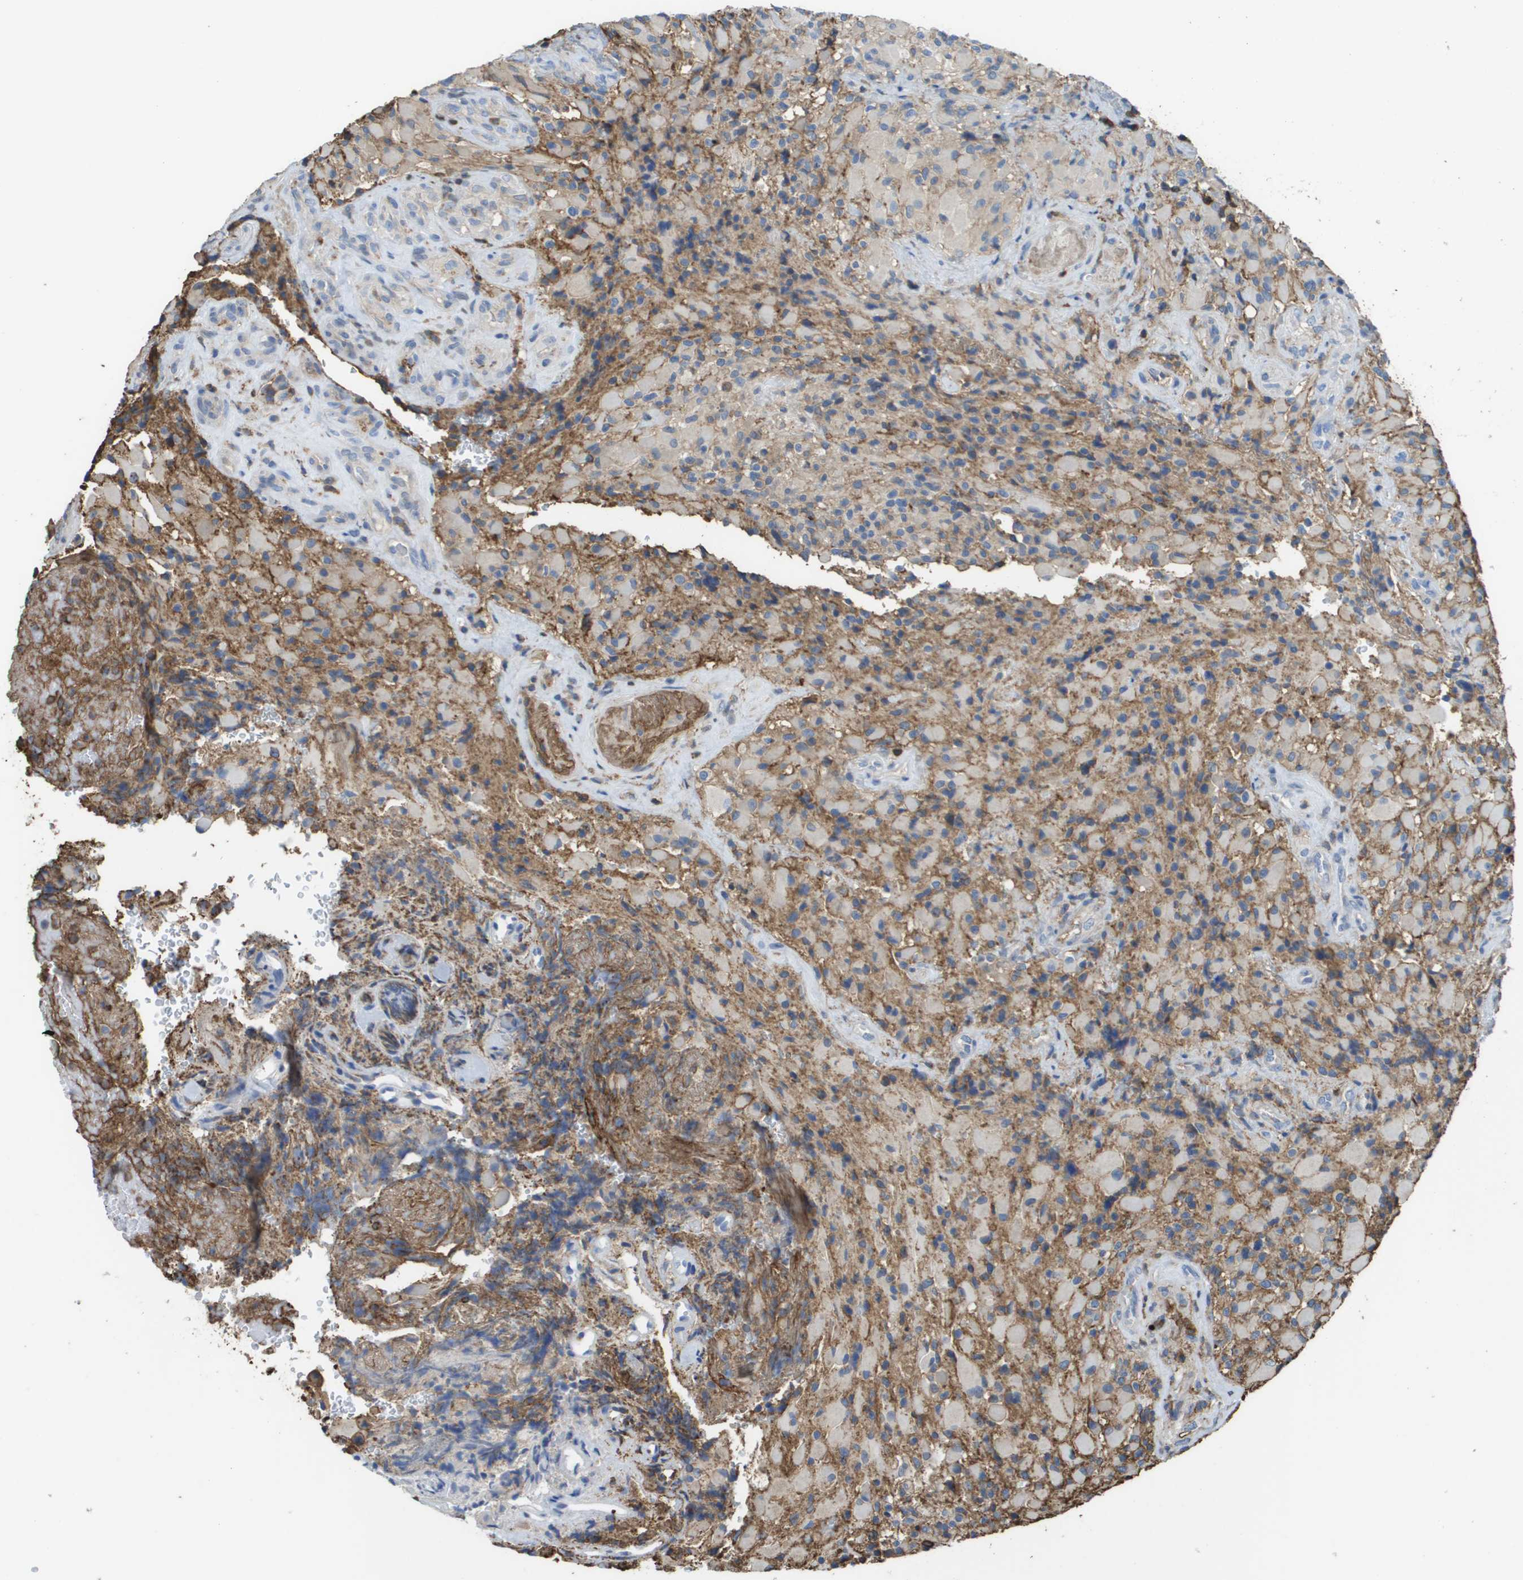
{"staining": {"intensity": "moderate", "quantity": "25%-75%", "location": "cytoplasmic/membranous"}, "tissue": "glioma", "cell_type": "Tumor cells", "image_type": "cancer", "snomed": [{"axis": "morphology", "description": "Glioma, malignant, High grade"}, {"axis": "topography", "description": "Brain"}], "caption": "DAB immunohistochemical staining of glioma demonstrates moderate cytoplasmic/membranous protein positivity in about 25%-75% of tumor cells.", "gene": "PASK", "patient": {"sex": "male", "age": 71}}